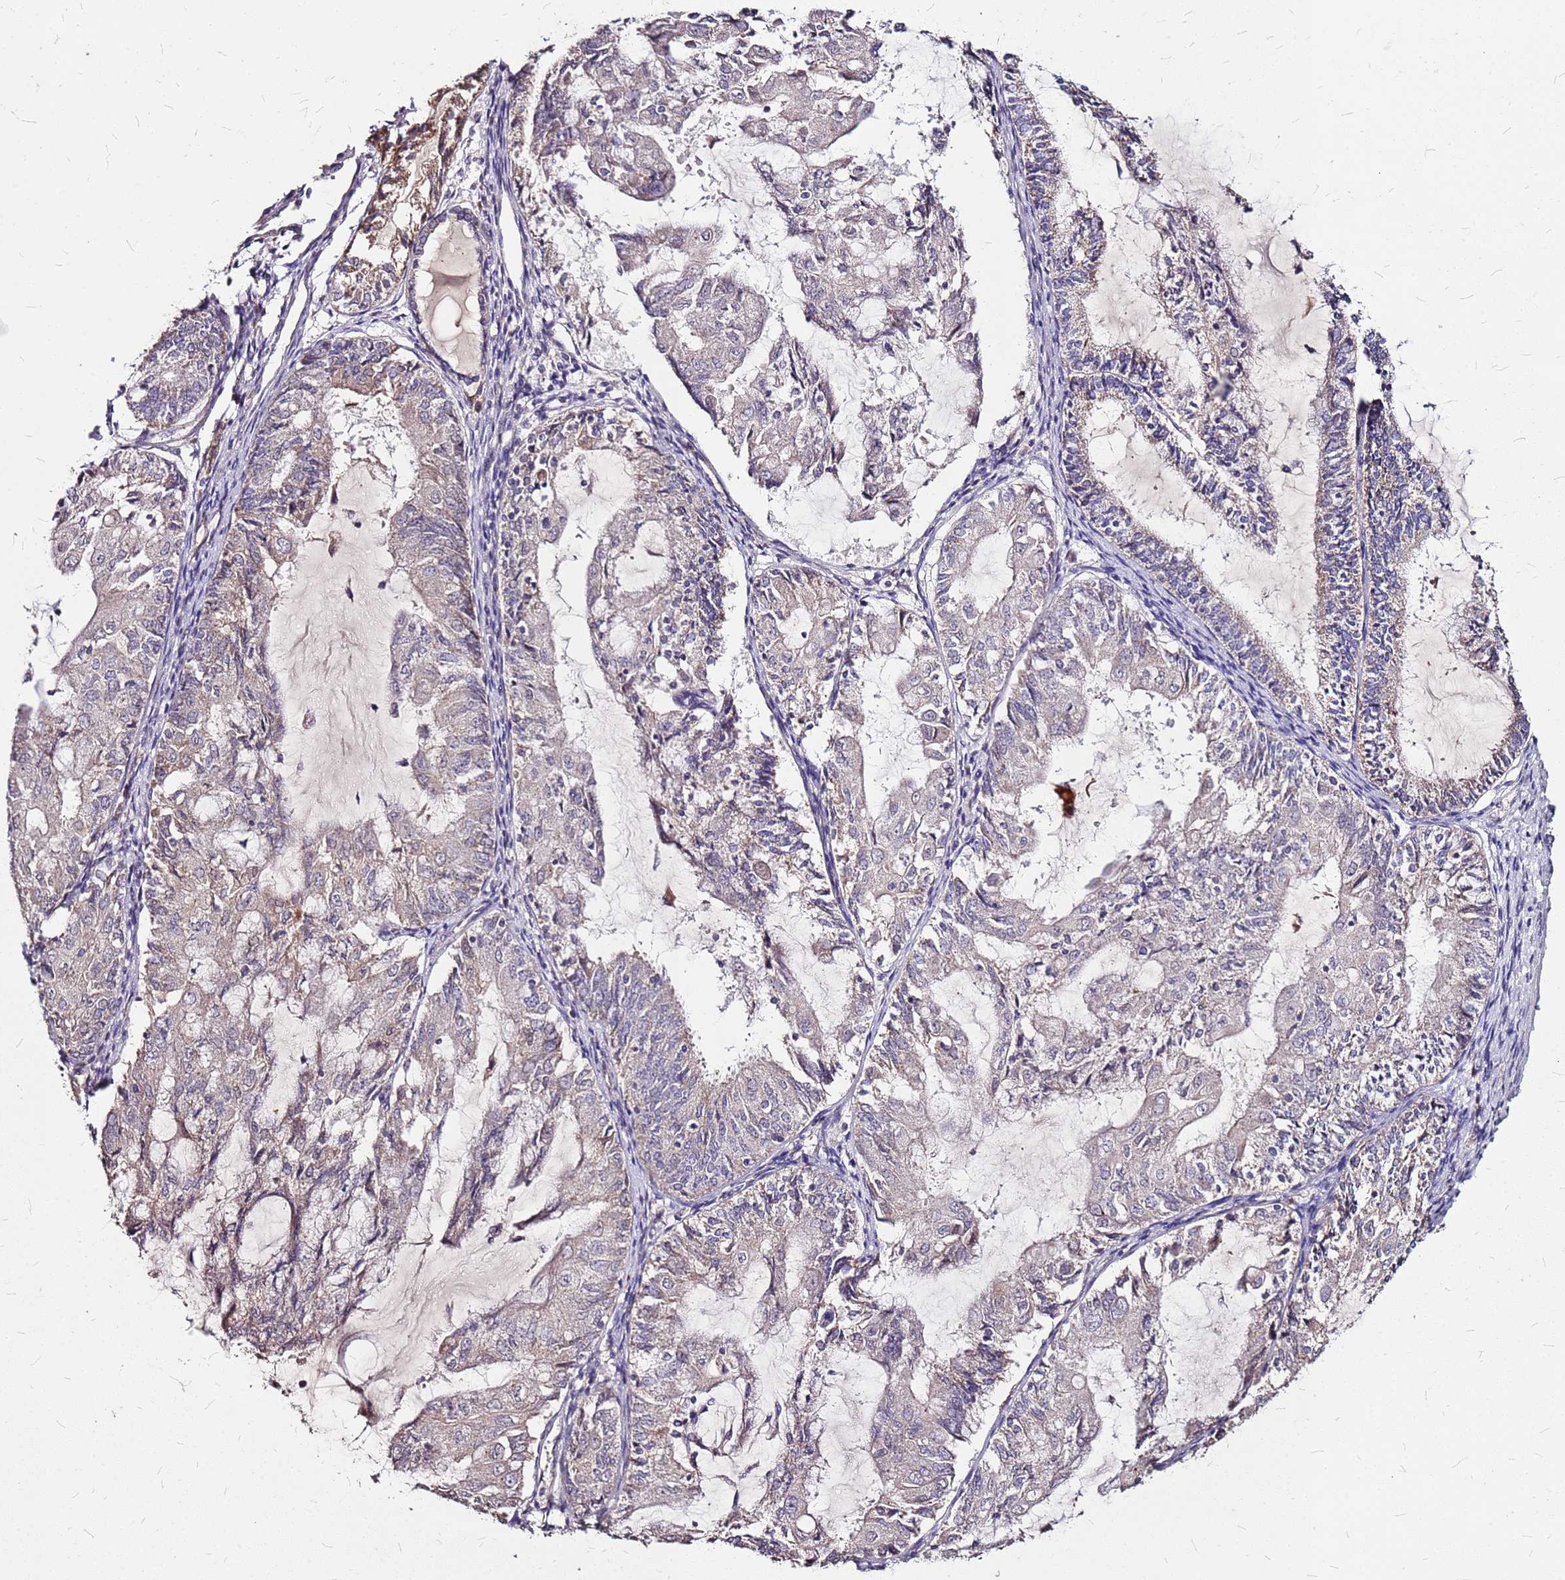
{"staining": {"intensity": "weak", "quantity": "<25%", "location": "cytoplasmic/membranous"}, "tissue": "endometrial cancer", "cell_type": "Tumor cells", "image_type": "cancer", "snomed": [{"axis": "morphology", "description": "Adenocarcinoma, NOS"}, {"axis": "topography", "description": "Endometrium"}], "caption": "Adenocarcinoma (endometrial) was stained to show a protein in brown. There is no significant expression in tumor cells.", "gene": "DCDC2C", "patient": {"sex": "female", "age": 81}}